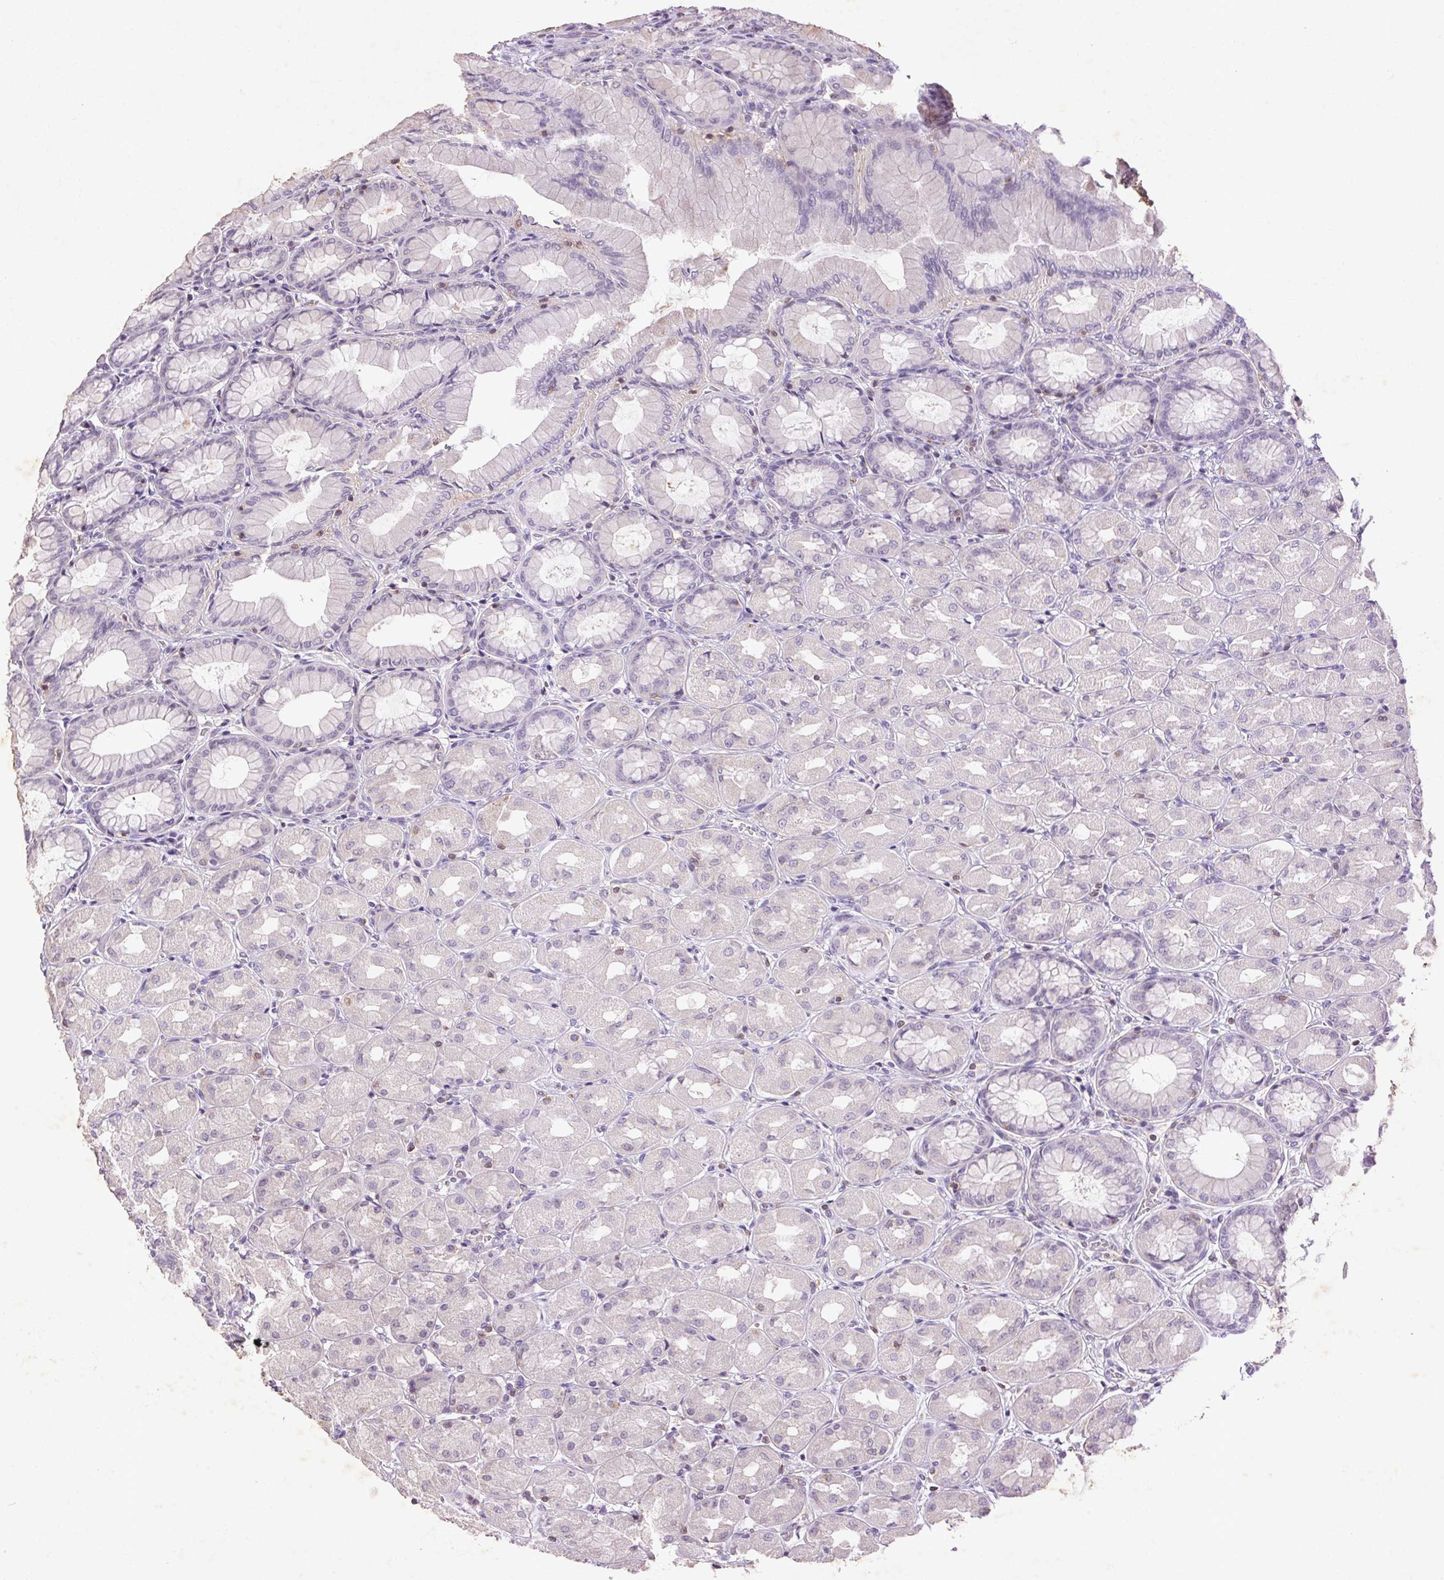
{"staining": {"intensity": "weak", "quantity": "<25%", "location": "cytoplasmic/membranous"}, "tissue": "stomach", "cell_type": "Glandular cells", "image_type": "normal", "snomed": [{"axis": "morphology", "description": "Normal tissue, NOS"}, {"axis": "topography", "description": "Stomach, upper"}], "caption": "The image demonstrates no staining of glandular cells in unremarkable stomach.", "gene": "FNDC7", "patient": {"sex": "female", "age": 56}}